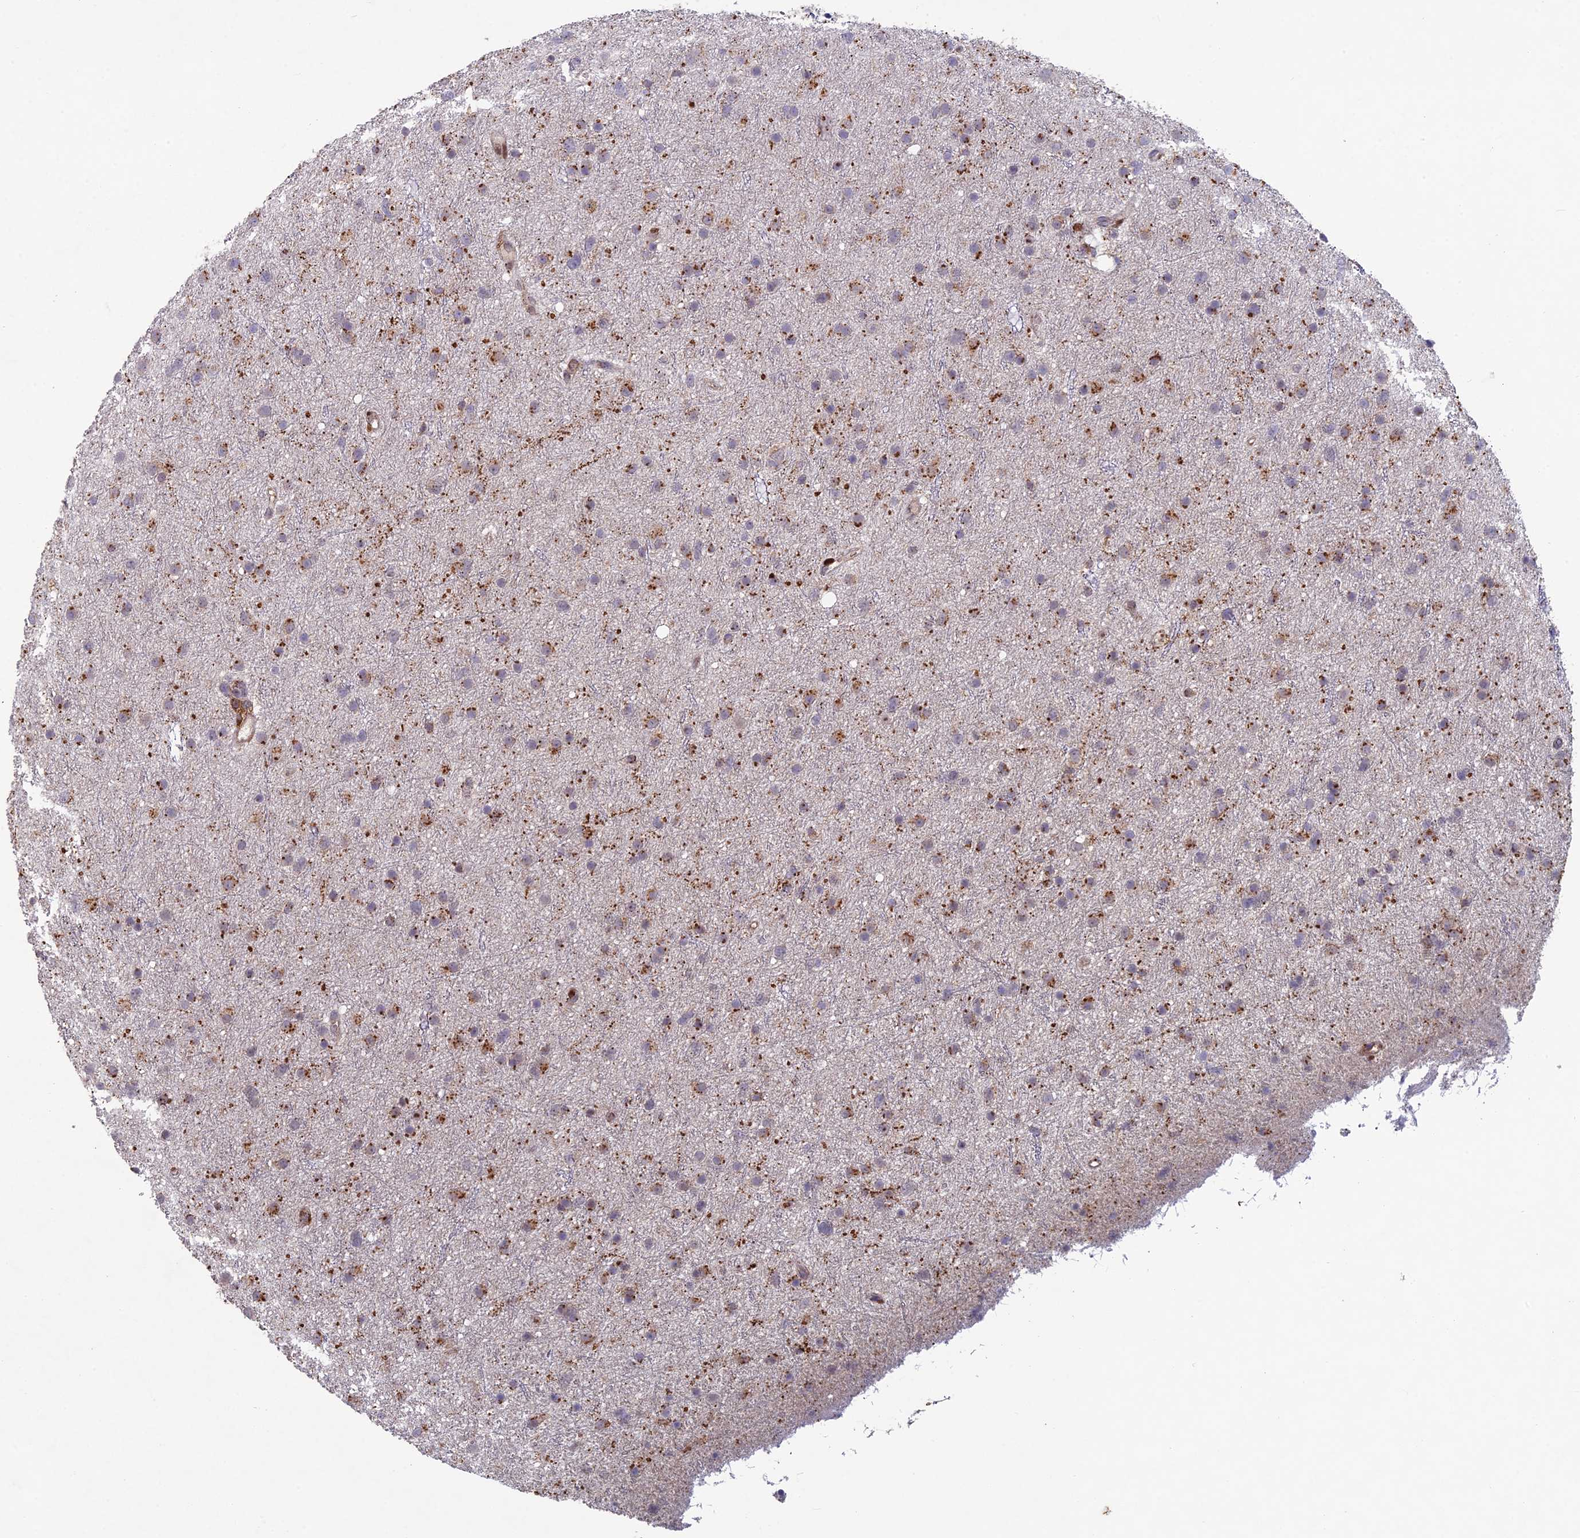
{"staining": {"intensity": "moderate", "quantity": ">75%", "location": "cytoplasmic/membranous"}, "tissue": "glioma", "cell_type": "Tumor cells", "image_type": "cancer", "snomed": [{"axis": "morphology", "description": "Glioma, malignant, Low grade"}, {"axis": "topography", "description": "Cerebral cortex"}], "caption": "Low-grade glioma (malignant) tissue shows moderate cytoplasmic/membranous expression in approximately >75% of tumor cells Immunohistochemistry (ihc) stains the protein of interest in brown and the nuclei are stained blue.", "gene": "FOXS1", "patient": {"sex": "female", "age": 39}}